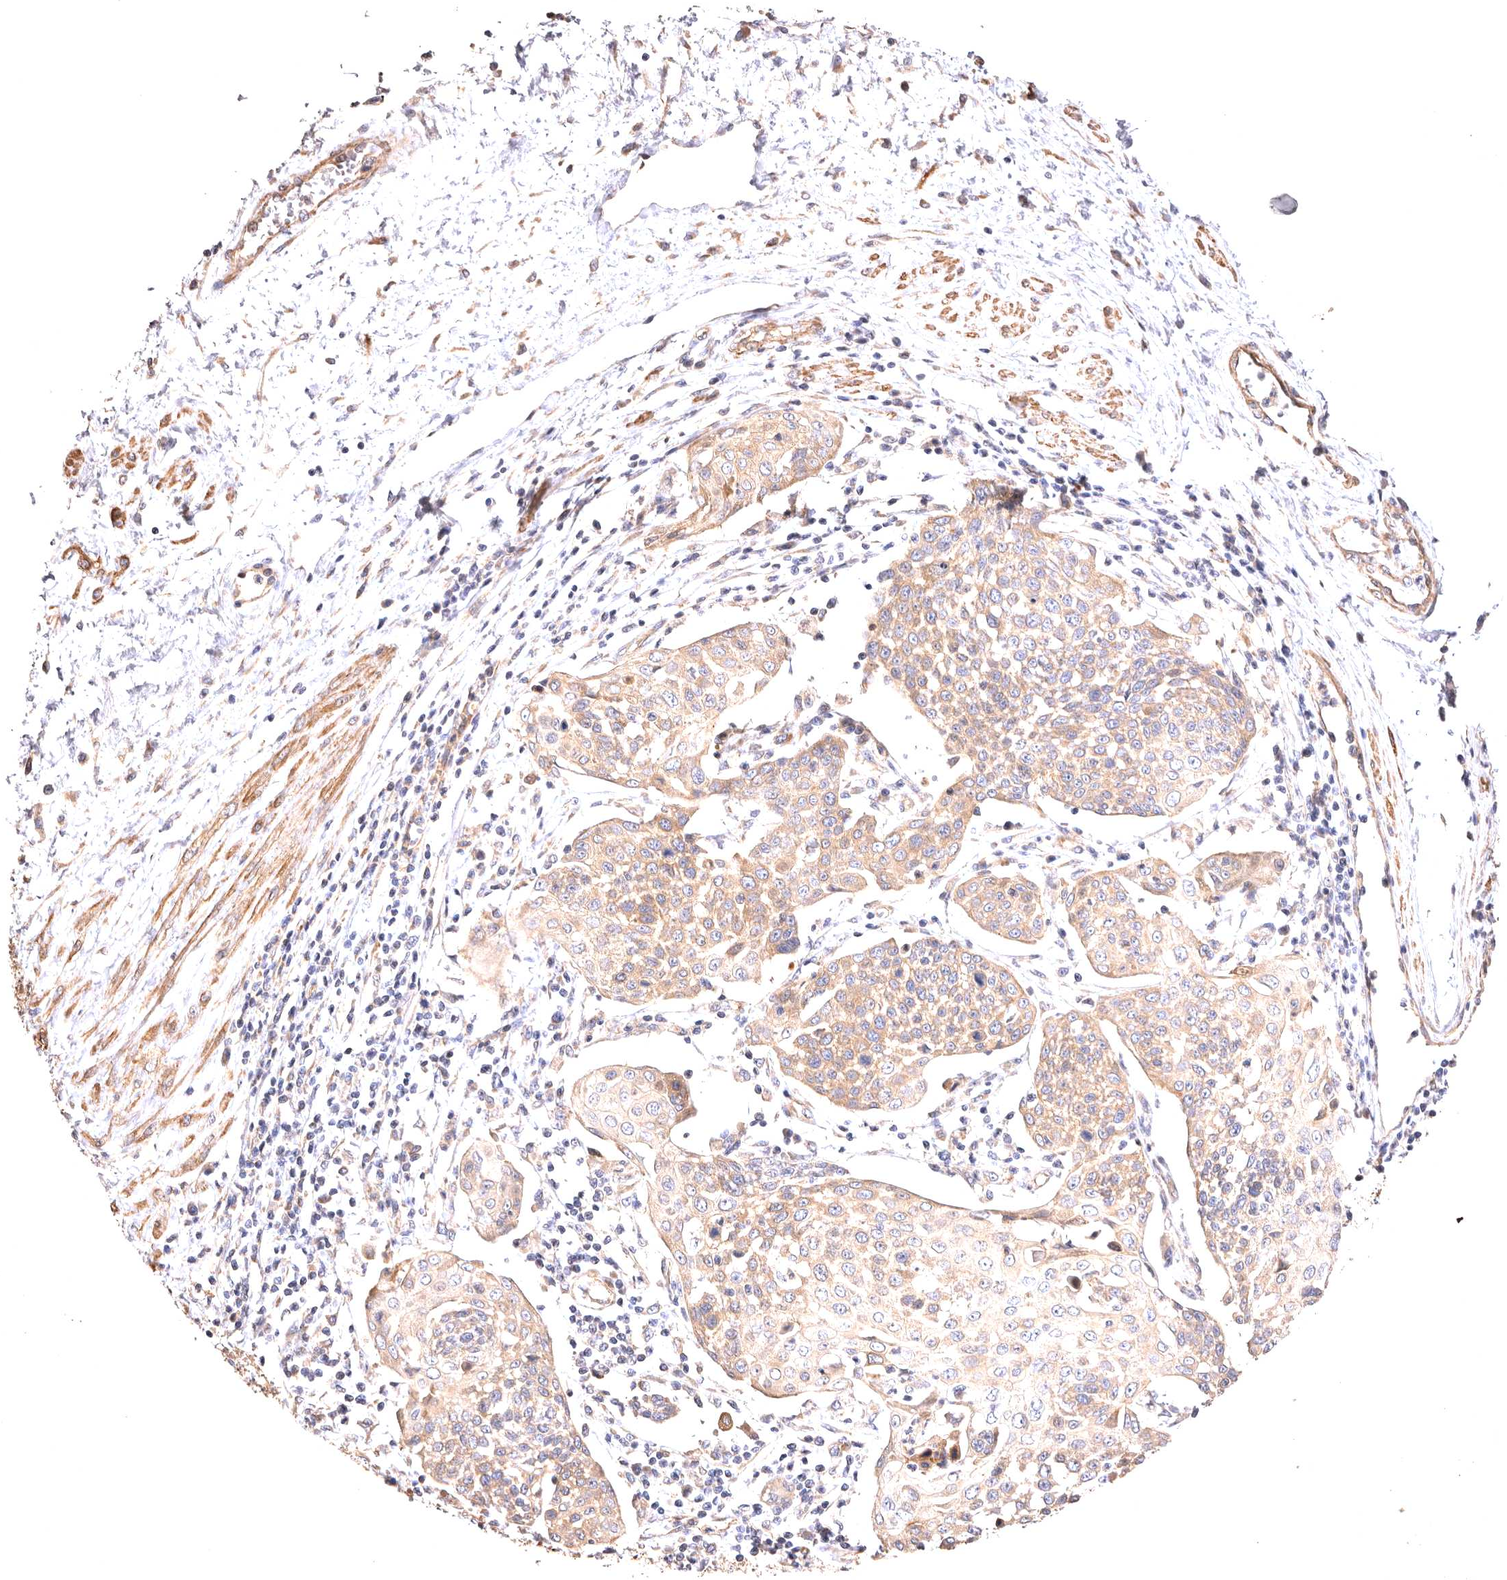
{"staining": {"intensity": "weak", "quantity": ">75%", "location": "cytoplasmic/membranous"}, "tissue": "cervical cancer", "cell_type": "Tumor cells", "image_type": "cancer", "snomed": [{"axis": "morphology", "description": "Squamous cell carcinoma, NOS"}, {"axis": "topography", "description": "Cervix"}], "caption": "Immunohistochemistry (IHC) of human squamous cell carcinoma (cervical) exhibits low levels of weak cytoplasmic/membranous expression in about >75% of tumor cells.", "gene": "VPS45", "patient": {"sex": "female", "age": 34}}